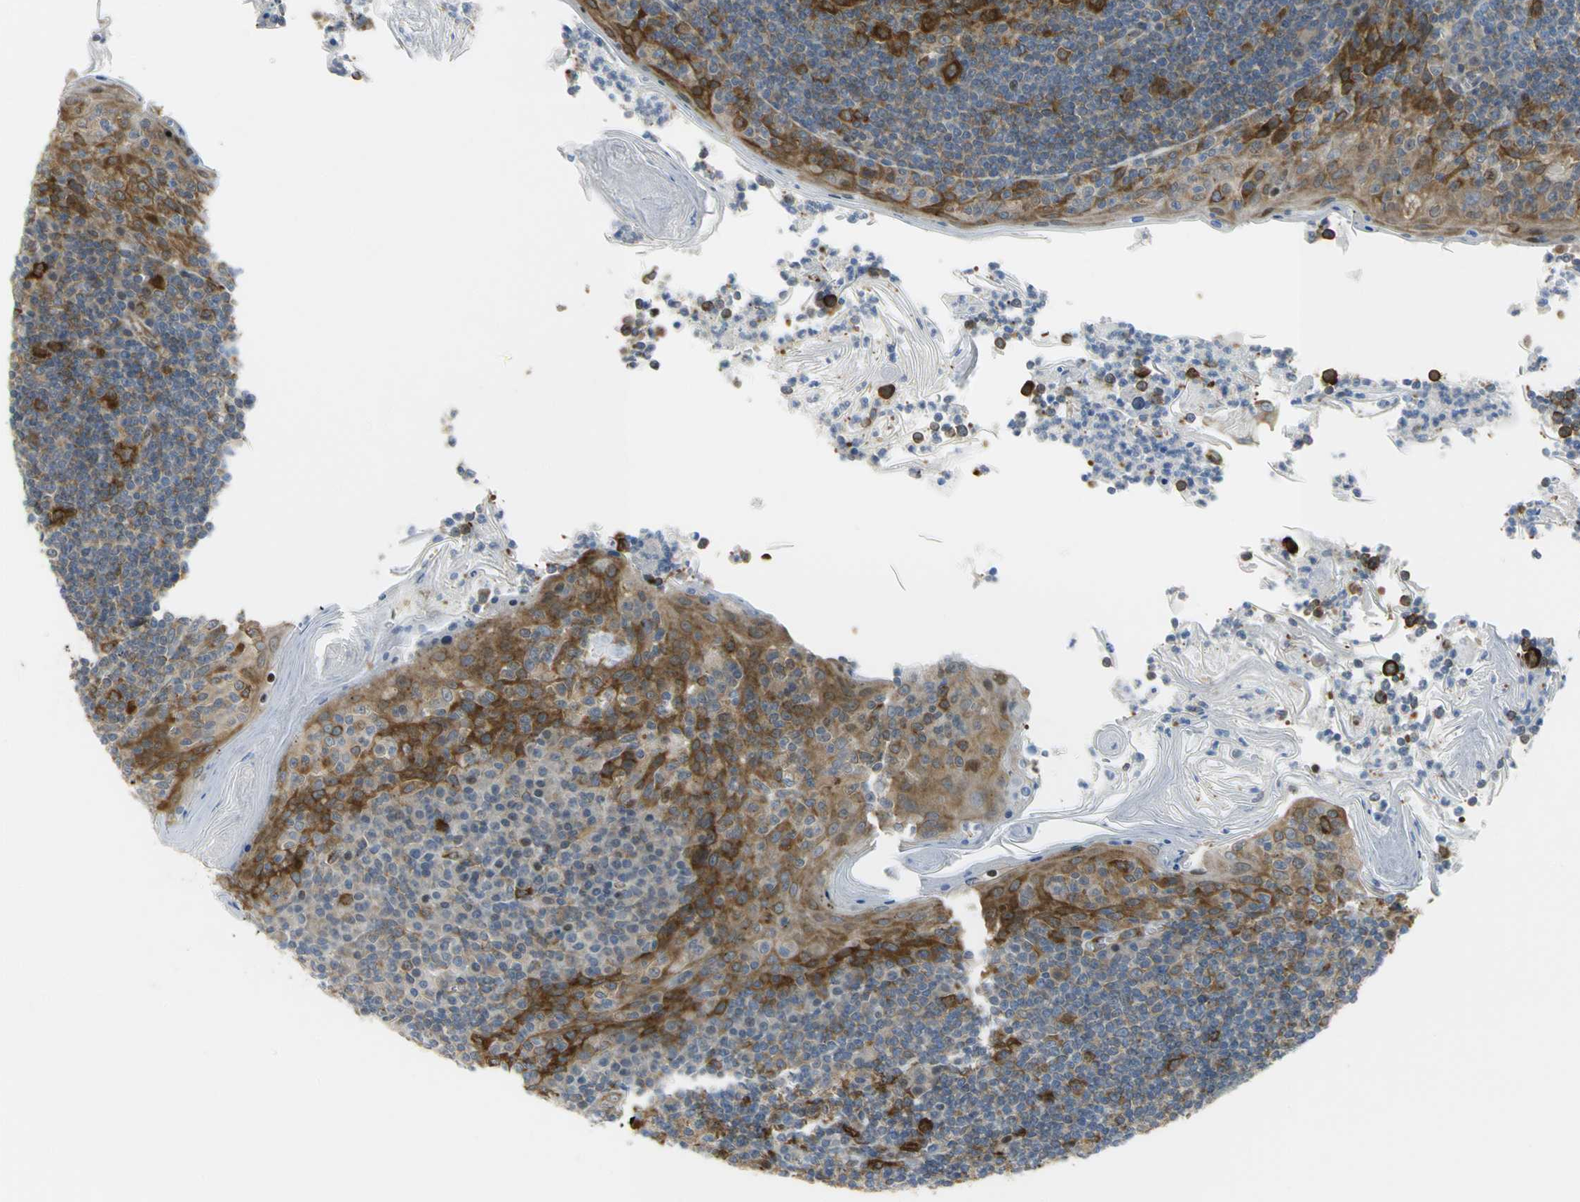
{"staining": {"intensity": "strong", "quantity": ">75%", "location": "cytoplasmic/membranous"}, "tissue": "tonsil", "cell_type": "Germinal center cells", "image_type": "normal", "snomed": [{"axis": "morphology", "description": "Normal tissue, NOS"}, {"axis": "topography", "description": "Tonsil"}], "caption": "A high-resolution image shows immunohistochemistry staining of unremarkable tonsil, which displays strong cytoplasmic/membranous expression in about >75% of germinal center cells. The protein is shown in brown color, while the nuclei are stained blue.", "gene": "YBX1", "patient": {"sex": "male", "age": 31}}